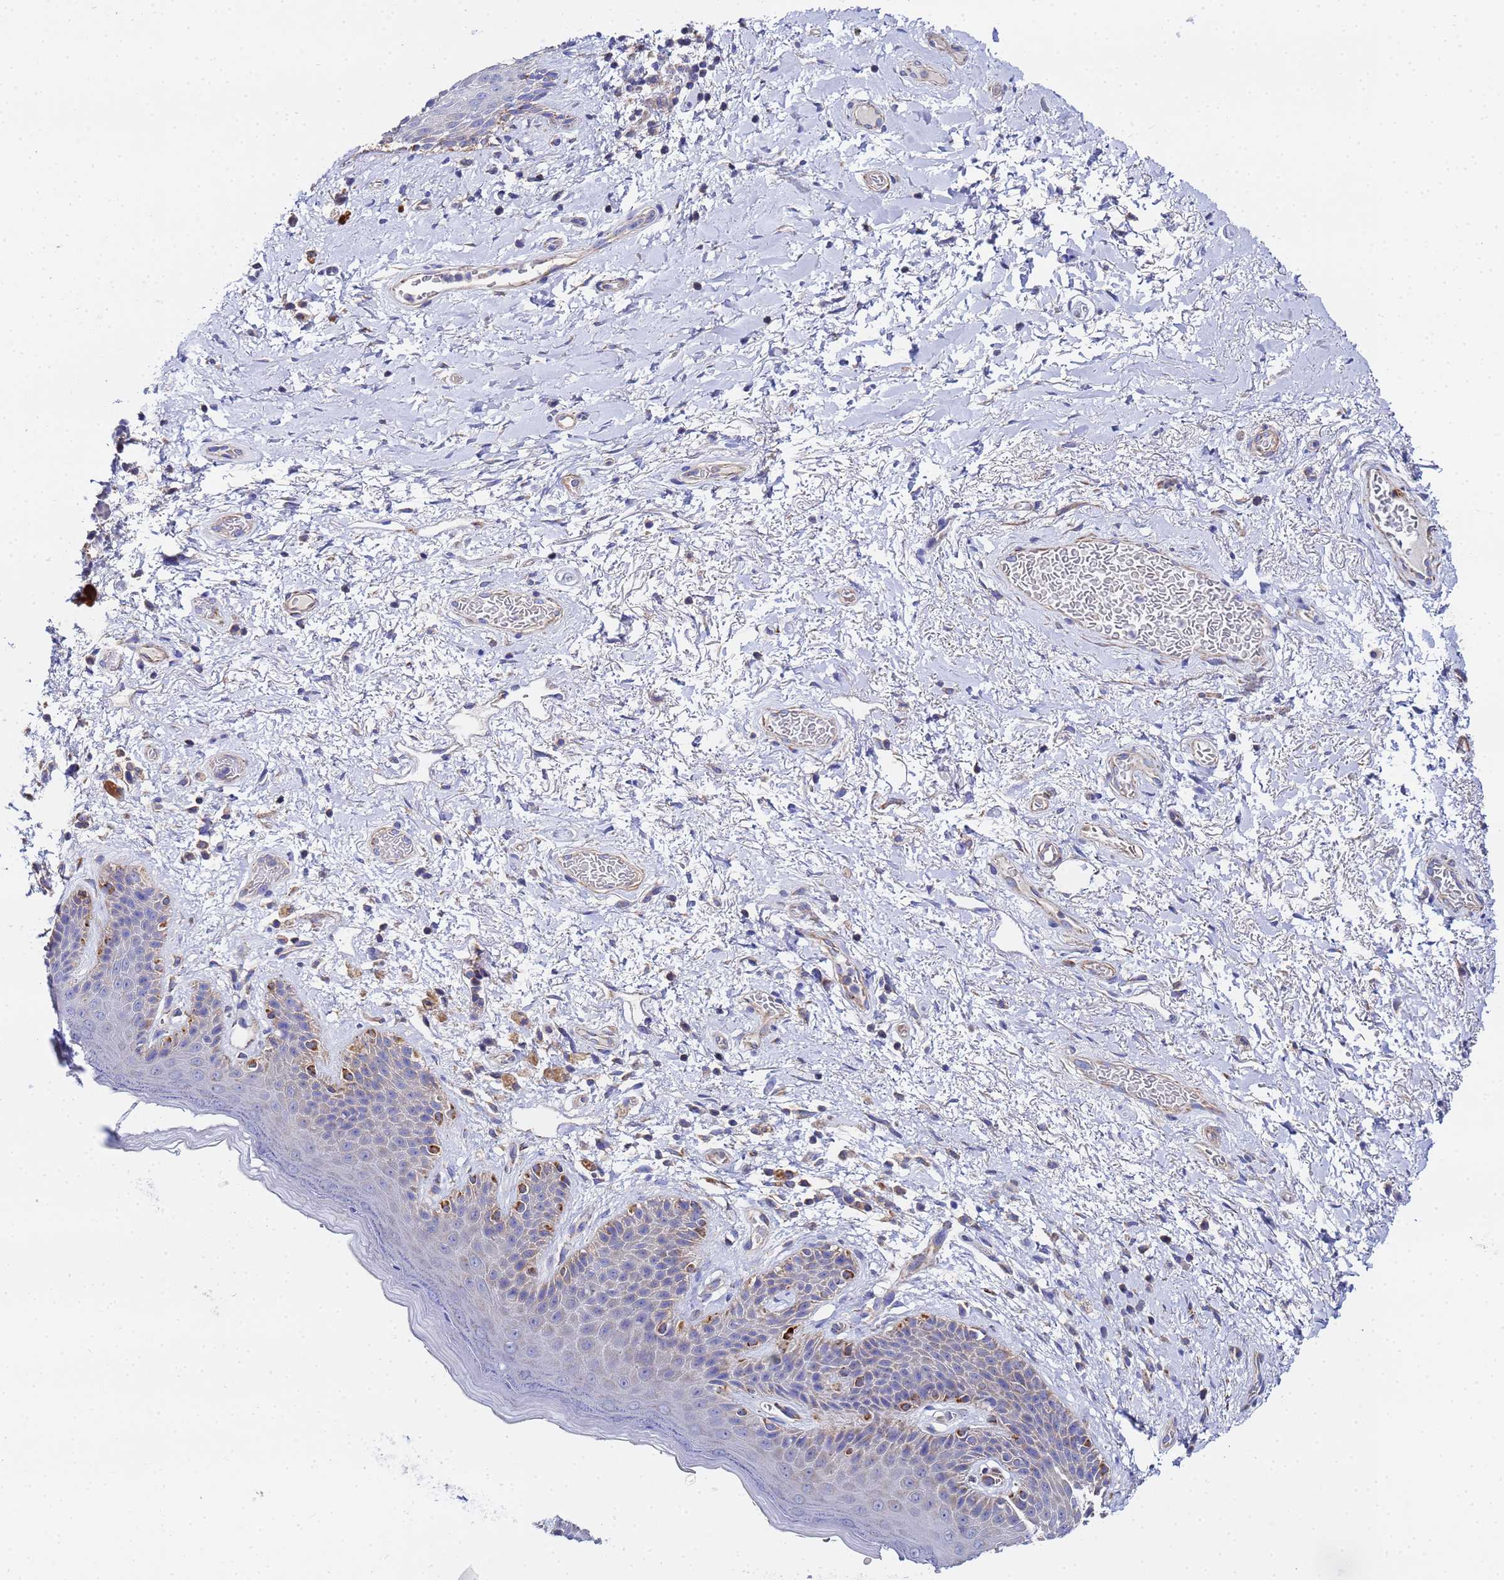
{"staining": {"intensity": "moderate", "quantity": "<25%", "location": "cytoplasmic/membranous"}, "tissue": "skin", "cell_type": "Epidermal cells", "image_type": "normal", "snomed": [{"axis": "morphology", "description": "Normal tissue, NOS"}, {"axis": "topography", "description": "Anal"}], "caption": "Epidermal cells display moderate cytoplasmic/membranous positivity in about <25% of cells in benign skin.", "gene": "FAHD2A", "patient": {"sex": "female", "age": 46}}